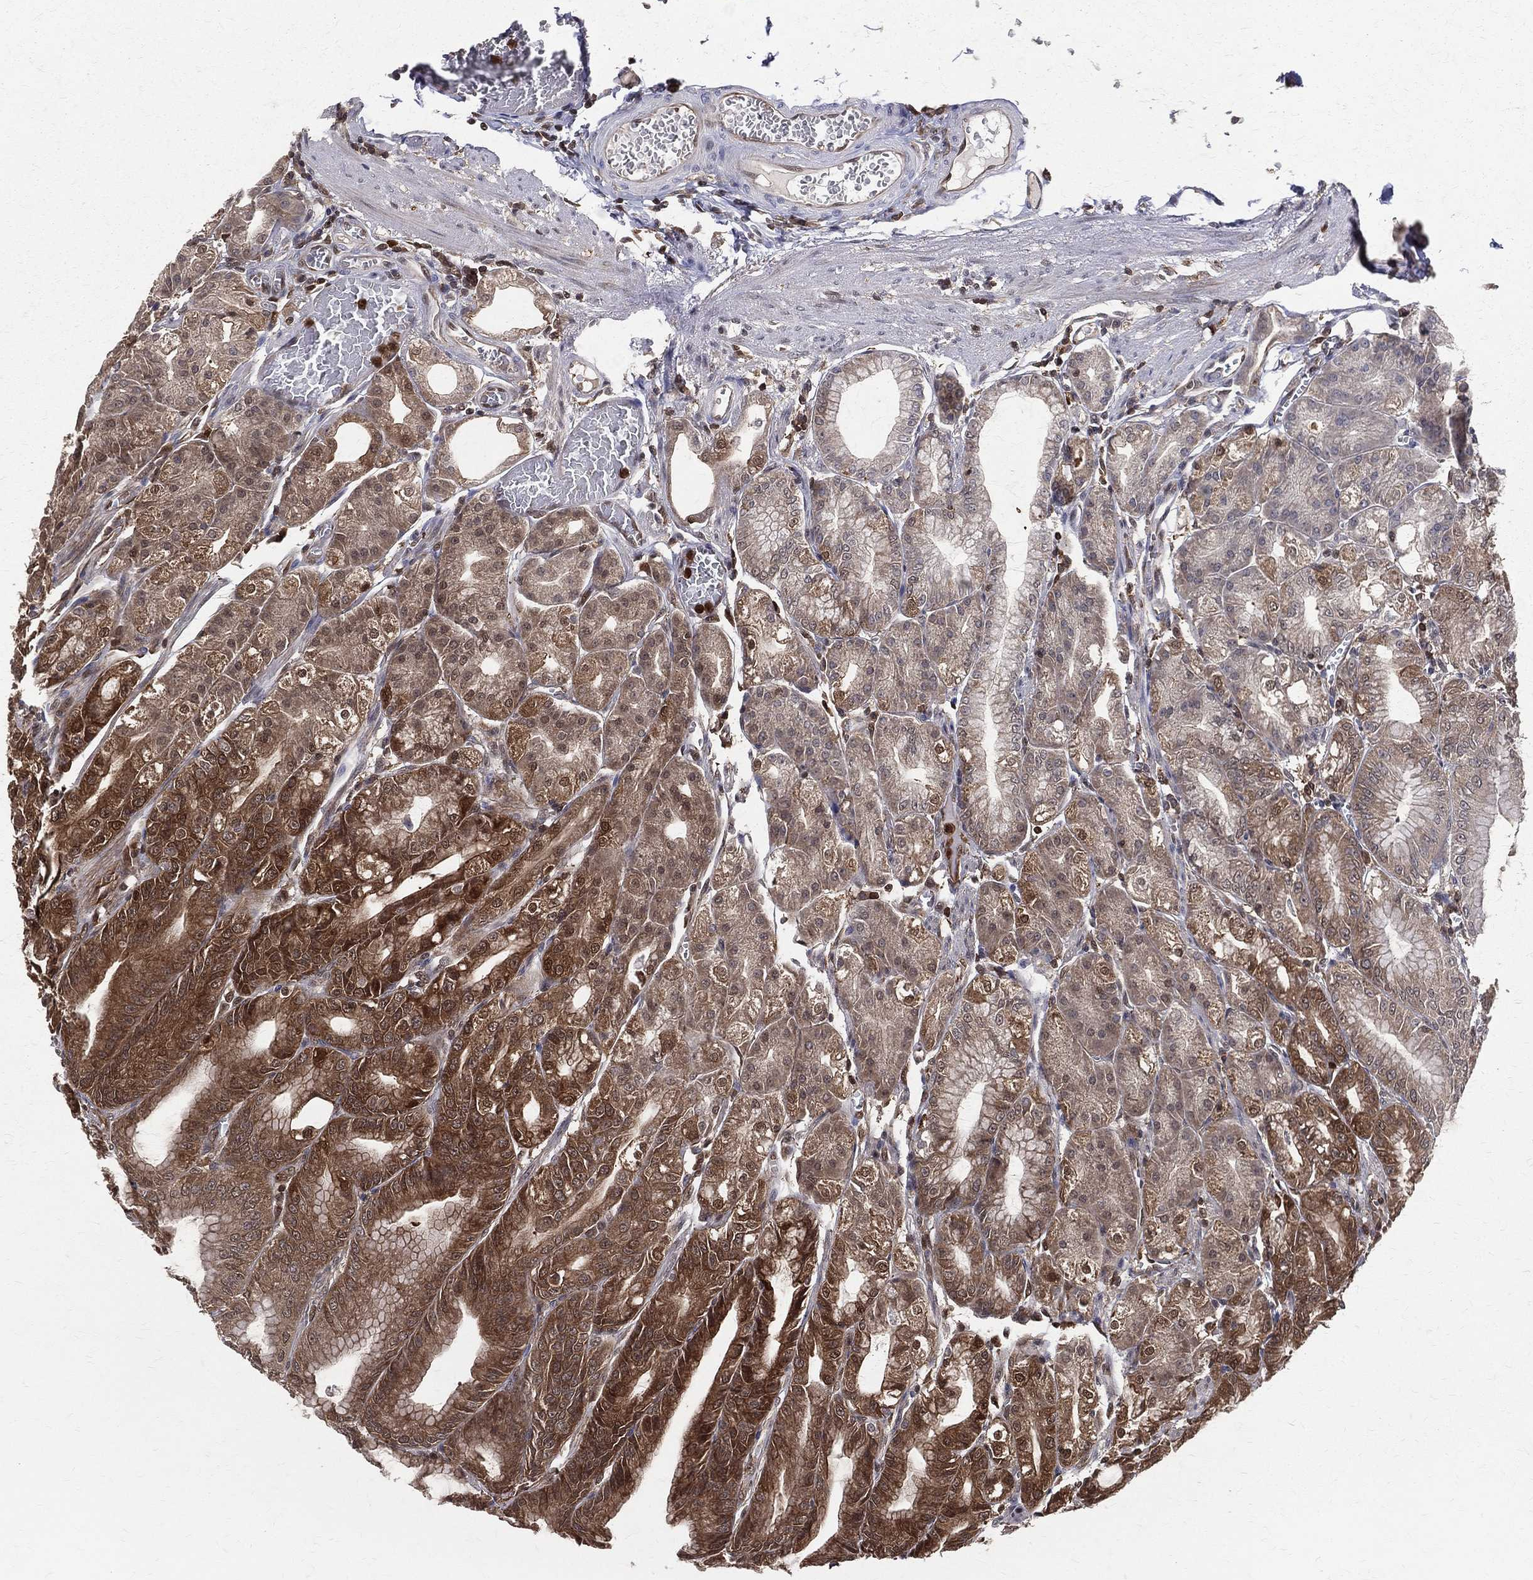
{"staining": {"intensity": "moderate", "quantity": ">75%", "location": "cytoplasmic/membranous"}, "tissue": "stomach", "cell_type": "Glandular cells", "image_type": "normal", "snomed": [{"axis": "morphology", "description": "Normal tissue, NOS"}, {"axis": "topography", "description": "Stomach"}], "caption": "High-power microscopy captured an immunohistochemistry histopathology image of benign stomach, revealing moderate cytoplasmic/membranous staining in approximately >75% of glandular cells. The staining was performed using DAB, with brown indicating positive protein expression. Nuclei are stained blue with hematoxylin.", "gene": "ENO1", "patient": {"sex": "male", "age": 71}}